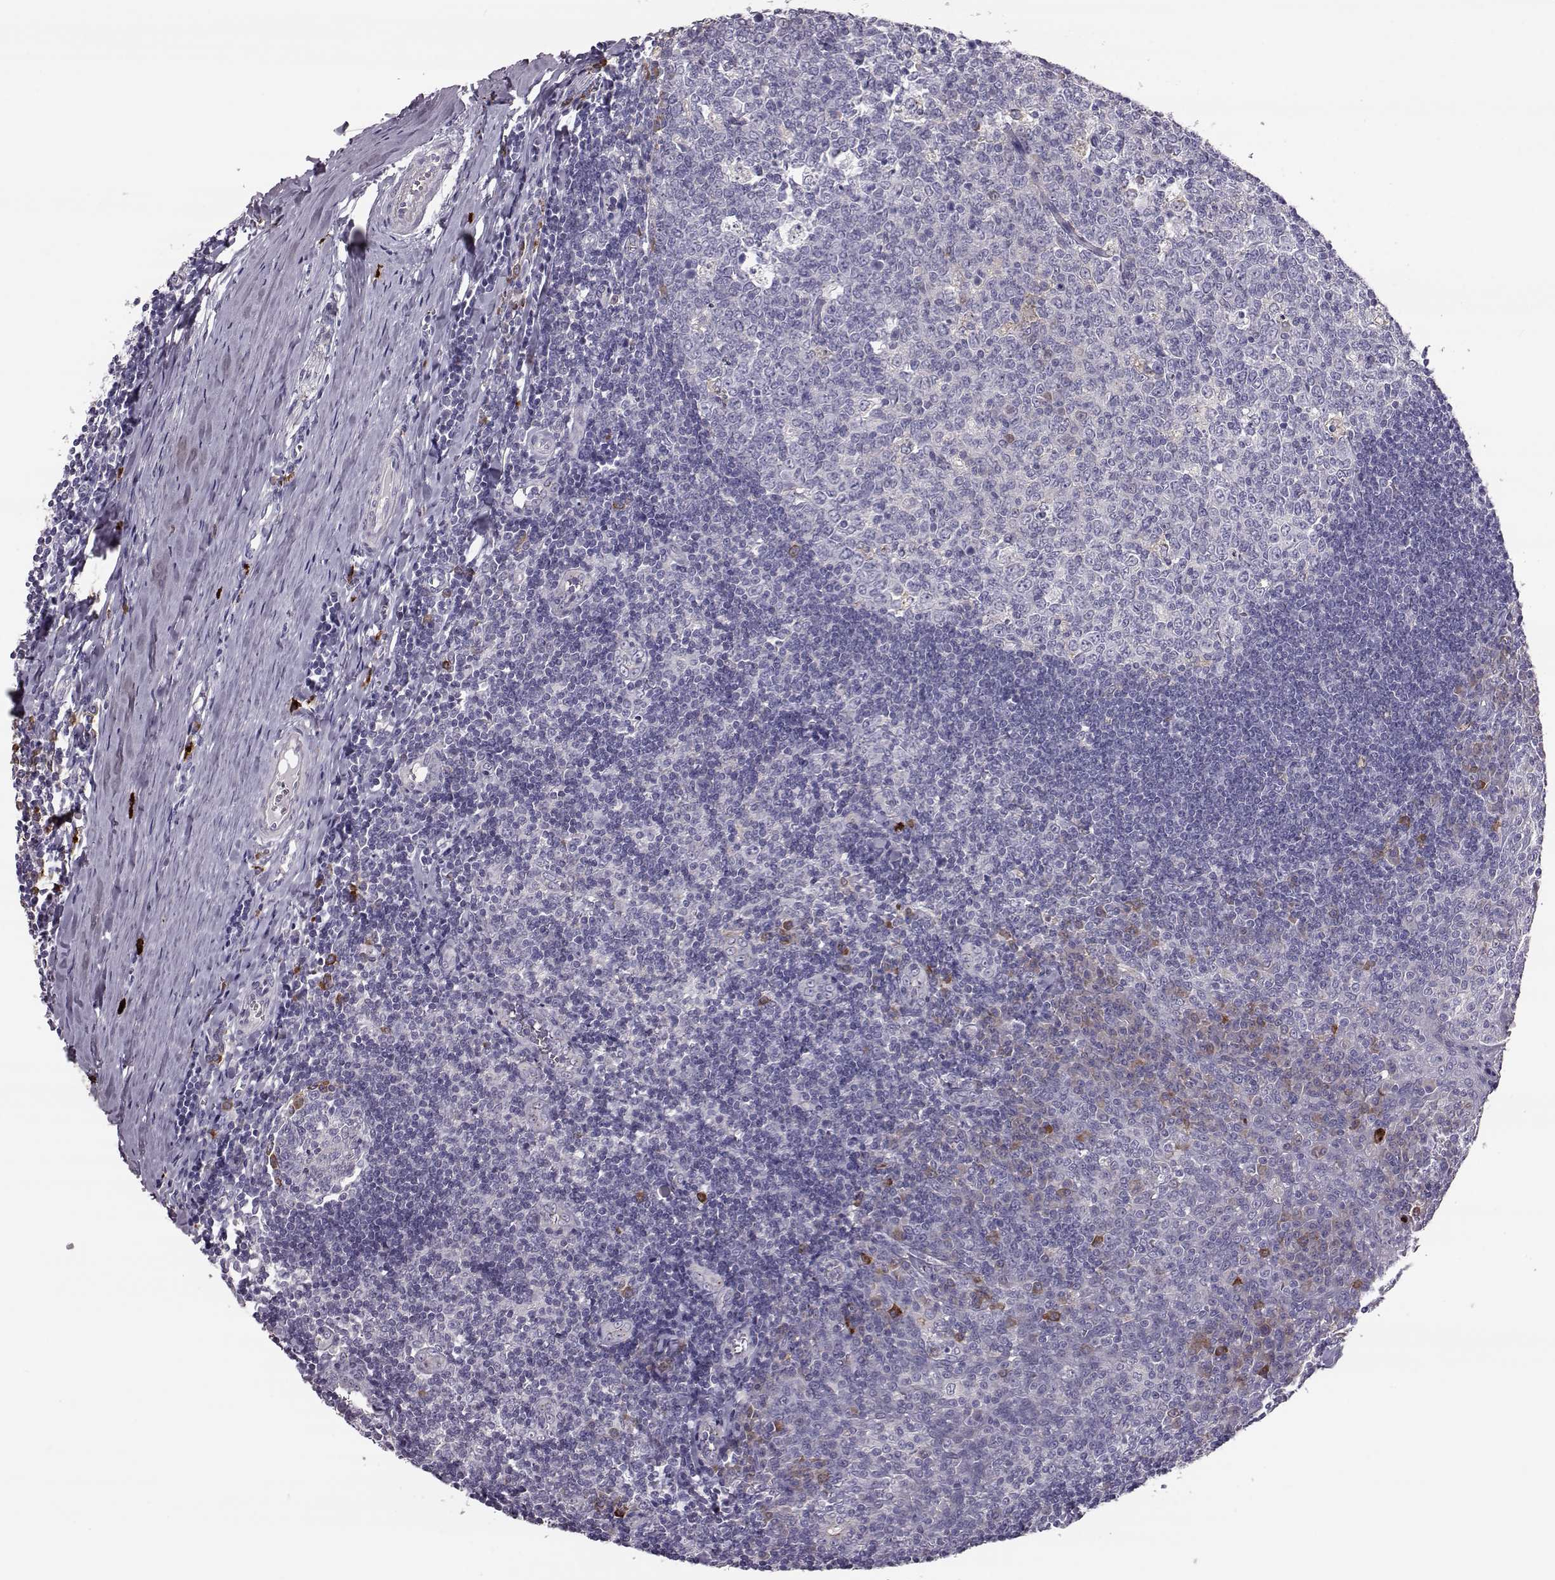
{"staining": {"intensity": "negative", "quantity": "none", "location": "none"}, "tissue": "tonsil", "cell_type": "Germinal center cells", "image_type": "normal", "snomed": [{"axis": "morphology", "description": "Normal tissue, NOS"}, {"axis": "topography", "description": "Tonsil"}], "caption": "Immunohistochemistry photomicrograph of normal tonsil: tonsil stained with DAB (3,3'-diaminobenzidine) displays no significant protein staining in germinal center cells.", "gene": "ADGRG5", "patient": {"sex": "female", "age": 12}}